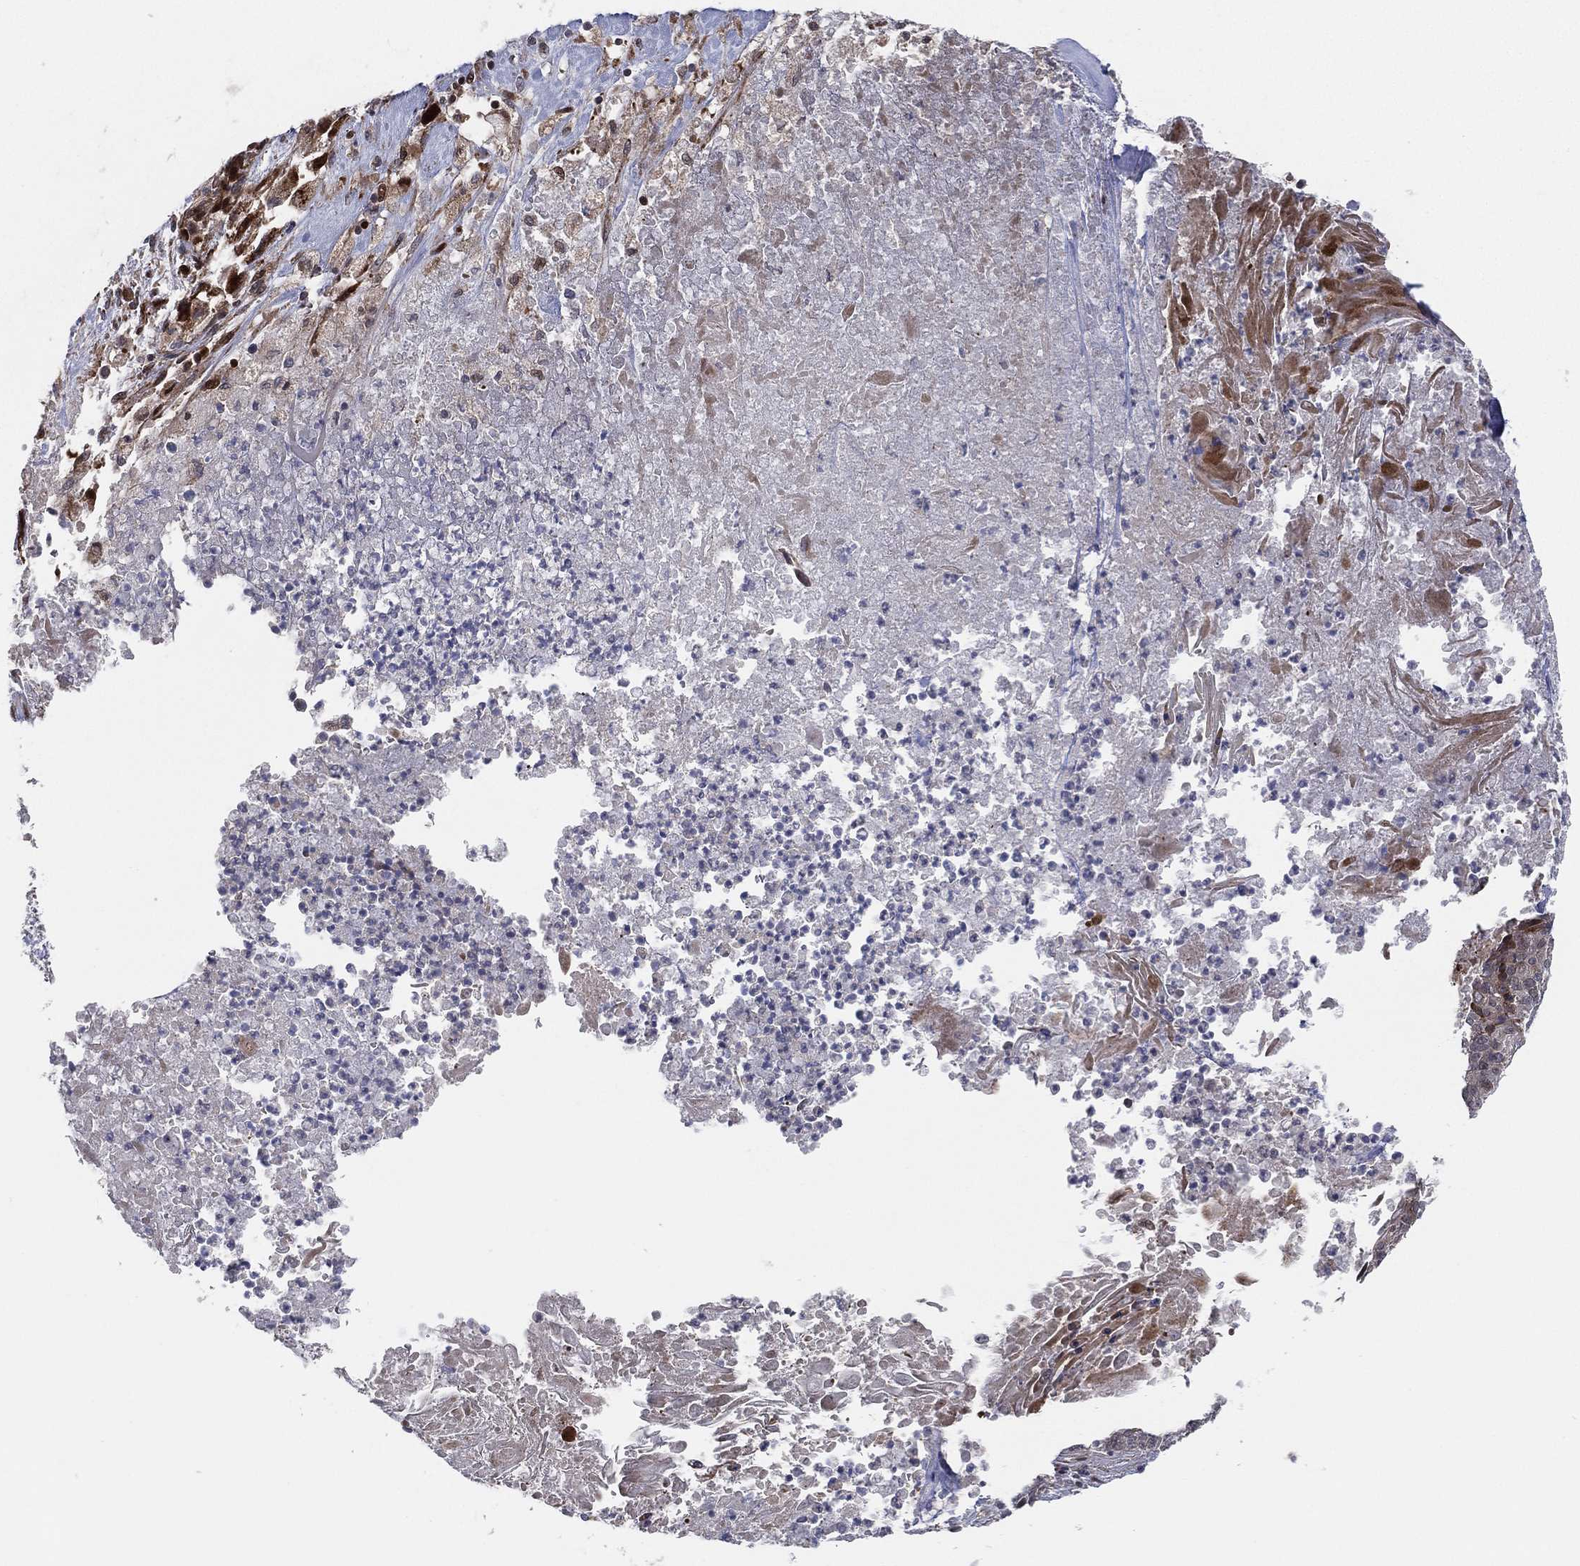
{"staining": {"intensity": "negative", "quantity": "none", "location": "none"}, "tissue": "lung cancer", "cell_type": "Tumor cells", "image_type": "cancer", "snomed": [{"axis": "morphology", "description": "Squamous cell carcinoma, NOS"}, {"axis": "topography", "description": "Lung"}], "caption": "Immunohistochemistry micrograph of neoplastic tissue: lung cancer stained with DAB (3,3'-diaminobenzidine) exhibits no significant protein positivity in tumor cells. (DAB (3,3'-diaminobenzidine) immunohistochemistry (IHC) visualized using brightfield microscopy, high magnification).", "gene": "UTP14A", "patient": {"sex": "male", "age": 64}}